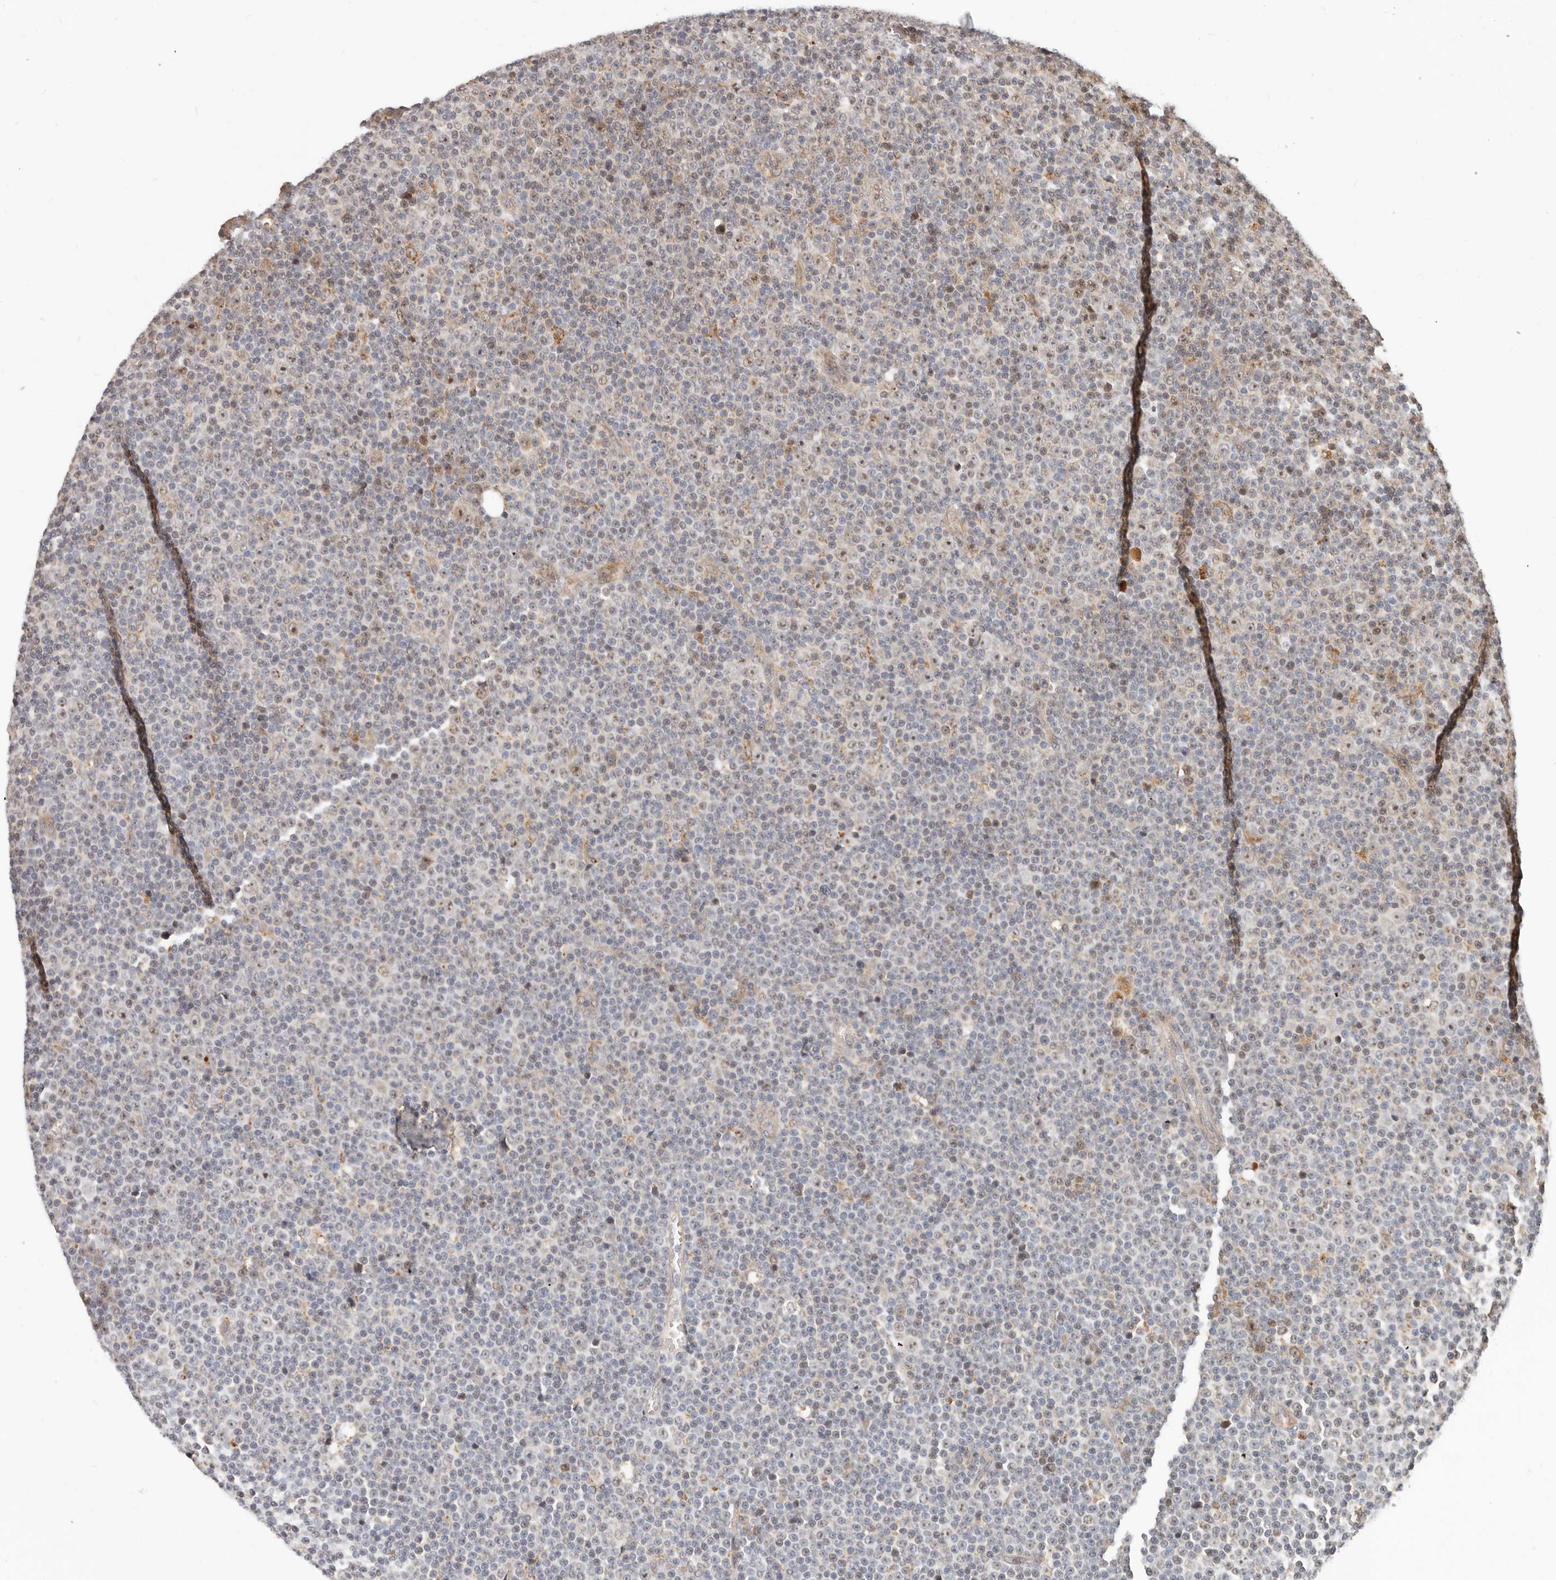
{"staining": {"intensity": "weak", "quantity": "<25%", "location": "nuclear"}, "tissue": "lymphoma", "cell_type": "Tumor cells", "image_type": "cancer", "snomed": [{"axis": "morphology", "description": "Malignant lymphoma, non-Hodgkin's type, Low grade"}, {"axis": "topography", "description": "Lymph node"}], "caption": "High power microscopy photomicrograph of an immunohistochemistry image of lymphoma, revealing no significant expression in tumor cells.", "gene": "ZRANB1", "patient": {"sex": "female", "age": 67}}